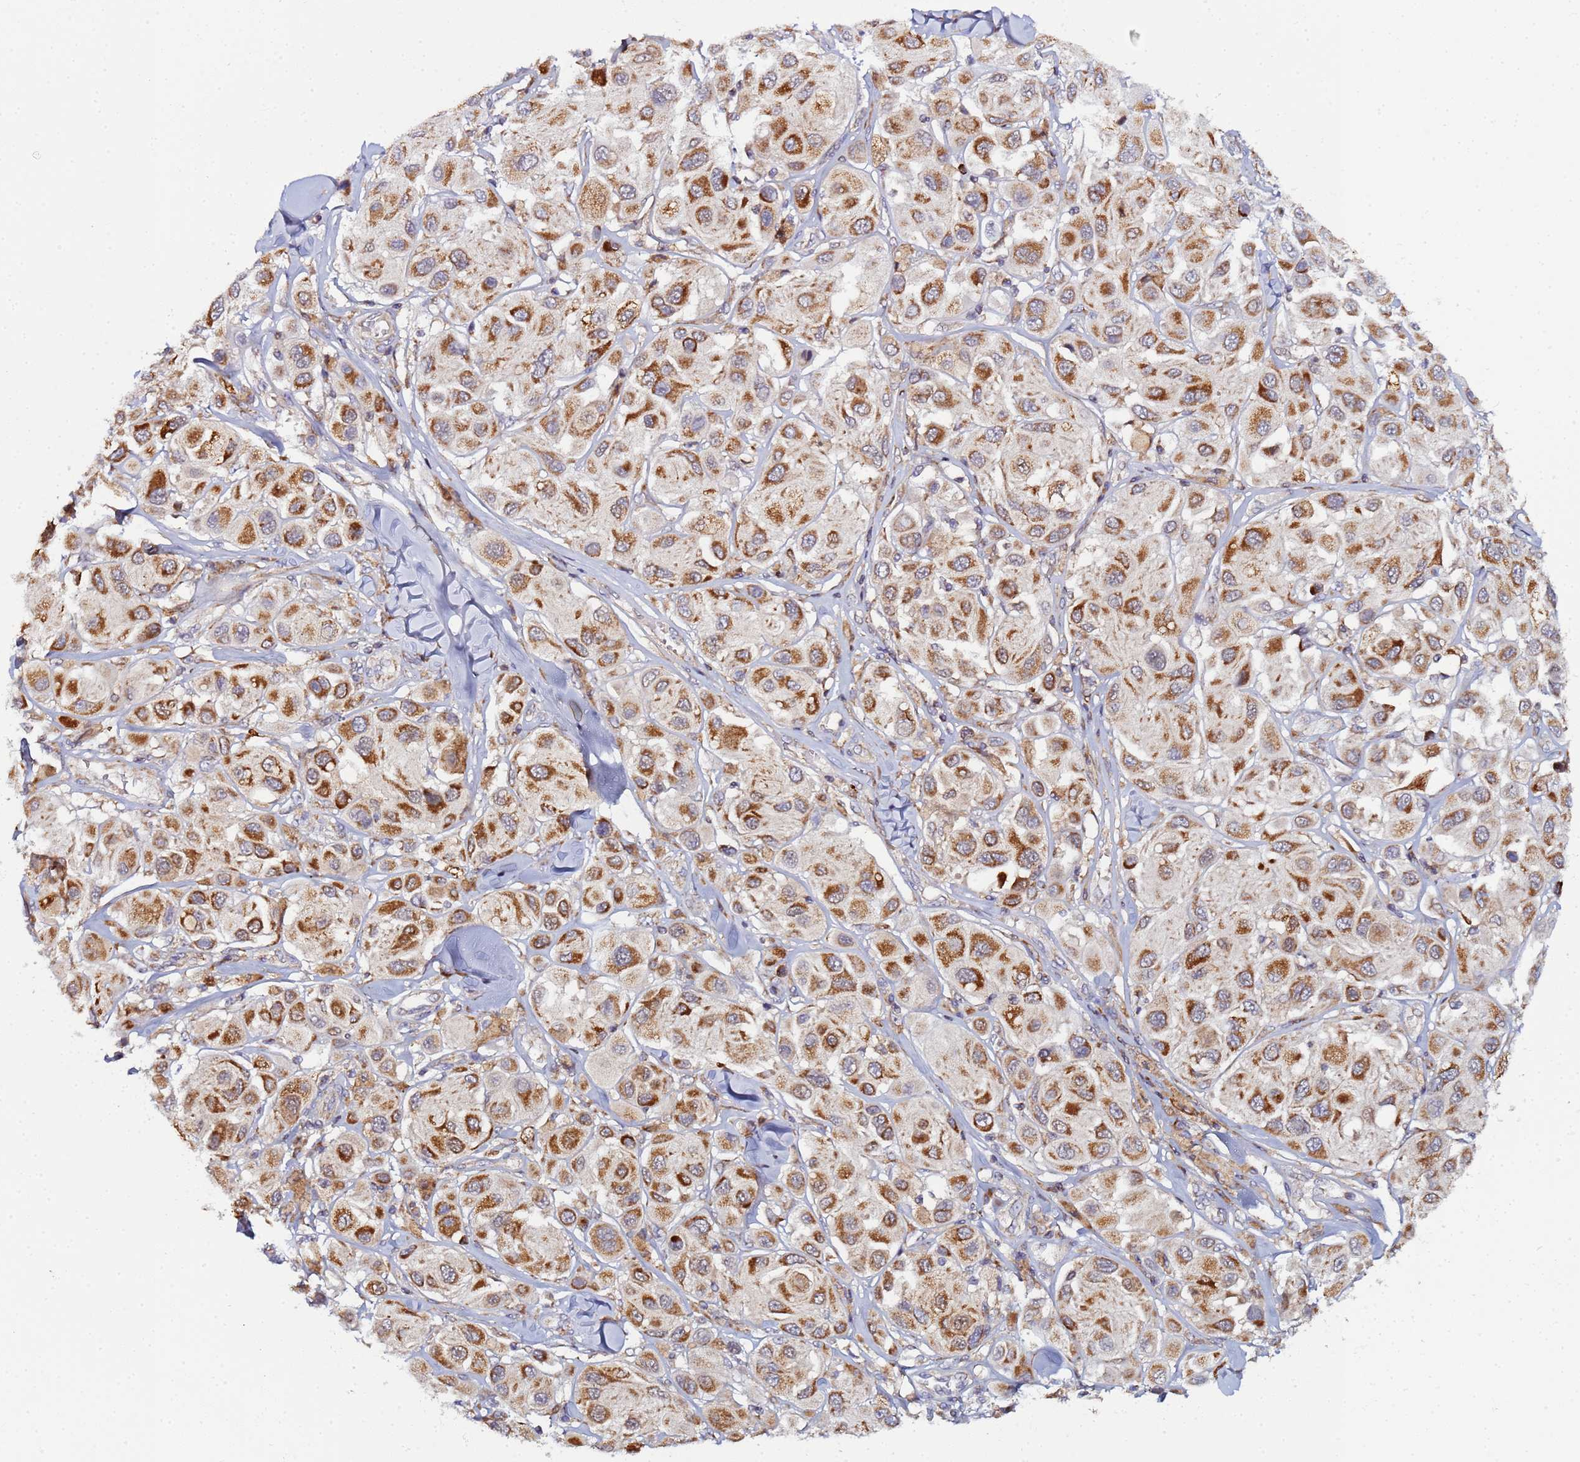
{"staining": {"intensity": "strong", "quantity": ">75%", "location": "cytoplasmic/membranous"}, "tissue": "melanoma", "cell_type": "Tumor cells", "image_type": "cancer", "snomed": [{"axis": "morphology", "description": "Malignant melanoma, Metastatic site"}, {"axis": "topography", "description": "Skin"}], "caption": "Immunohistochemical staining of malignant melanoma (metastatic site) shows high levels of strong cytoplasmic/membranous protein staining in about >75% of tumor cells.", "gene": "CCDC127", "patient": {"sex": "male", "age": 41}}